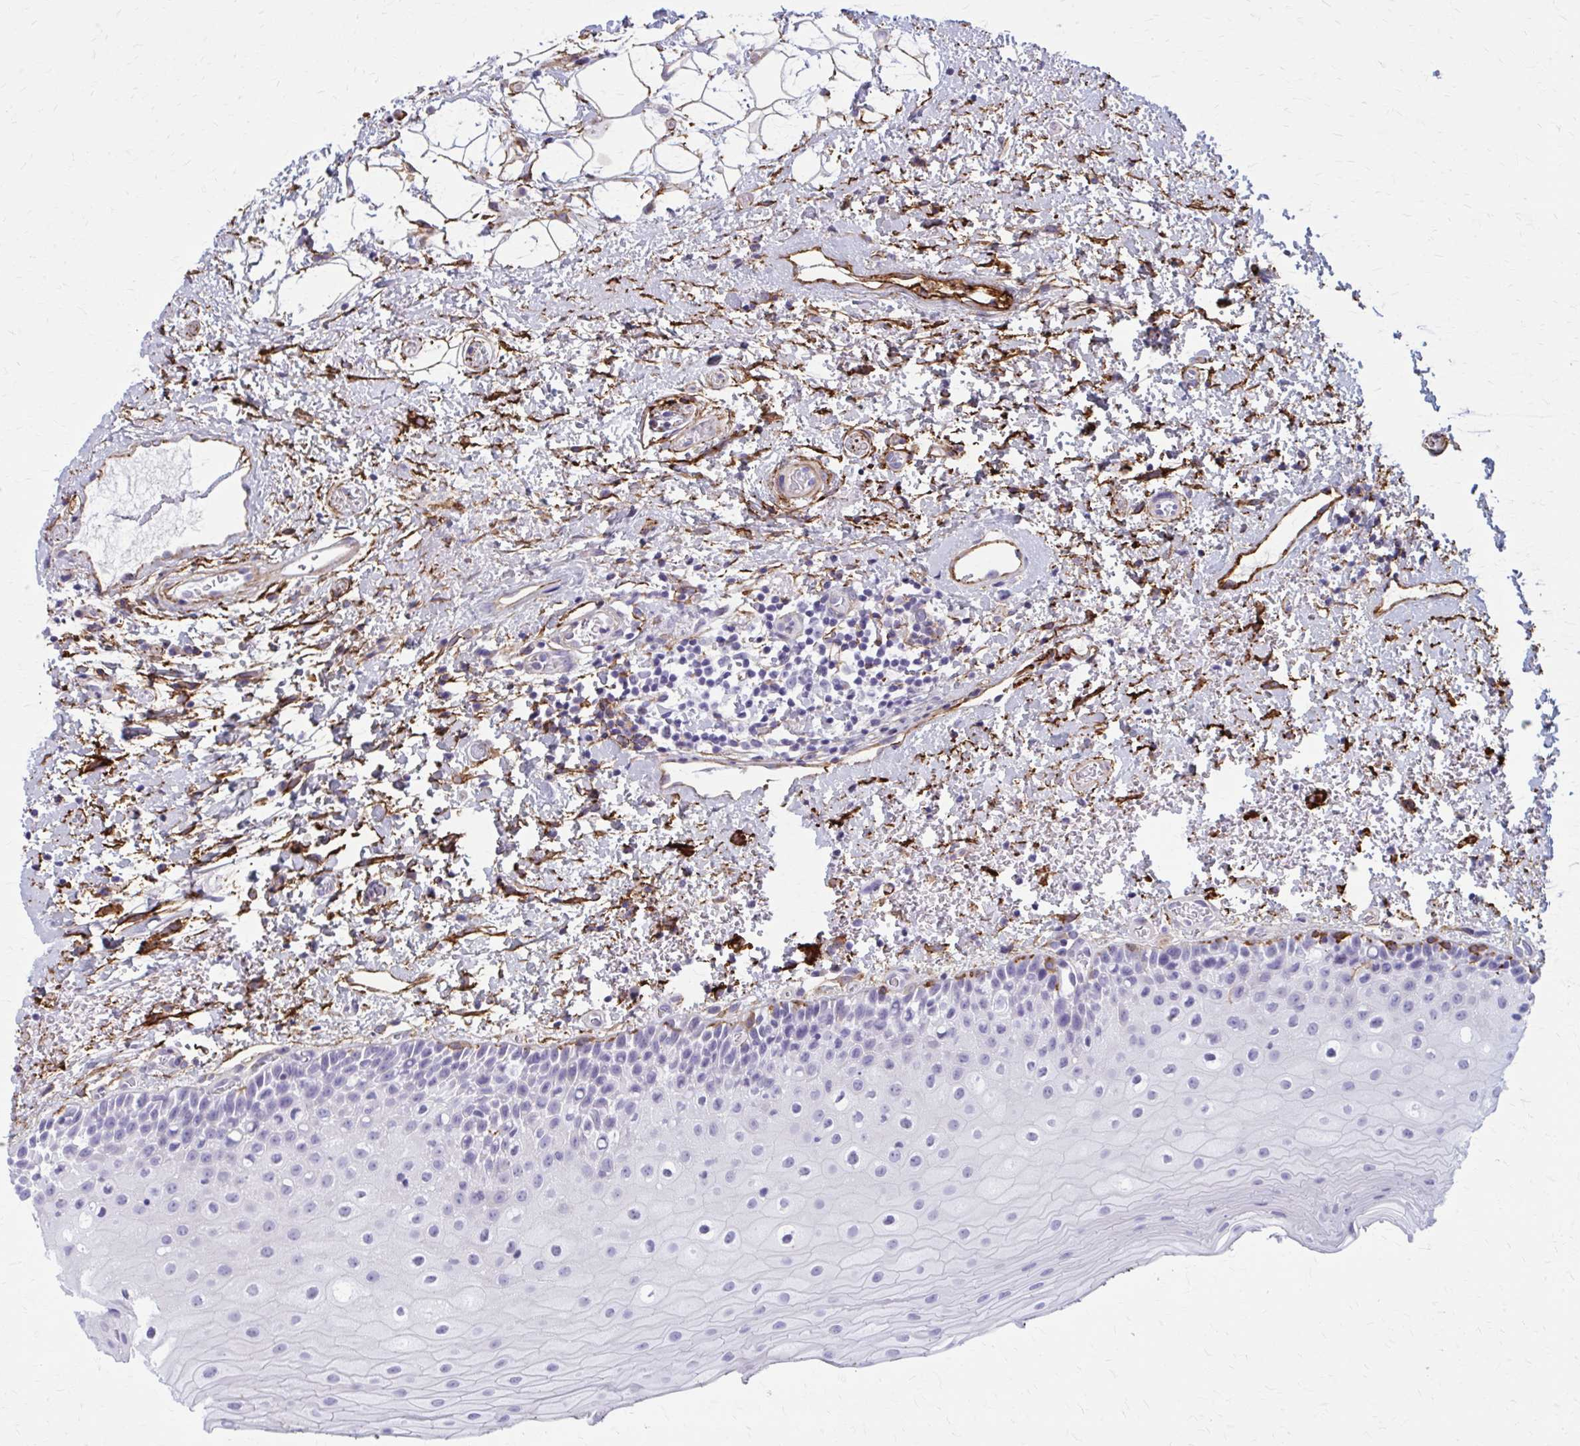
{"staining": {"intensity": "negative", "quantity": "none", "location": "none"}, "tissue": "oral mucosa", "cell_type": "Squamous epithelial cells", "image_type": "normal", "snomed": [{"axis": "morphology", "description": "Normal tissue, NOS"}, {"axis": "topography", "description": "Oral tissue"}], "caption": "Immunohistochemistry micrograph of normal oral mucosa stained for a protein (brown), which demonstrates no staining in squamous epithelial cells.", "gene": "AKAP12", "patient": {"sex": "female", "age": 82}}